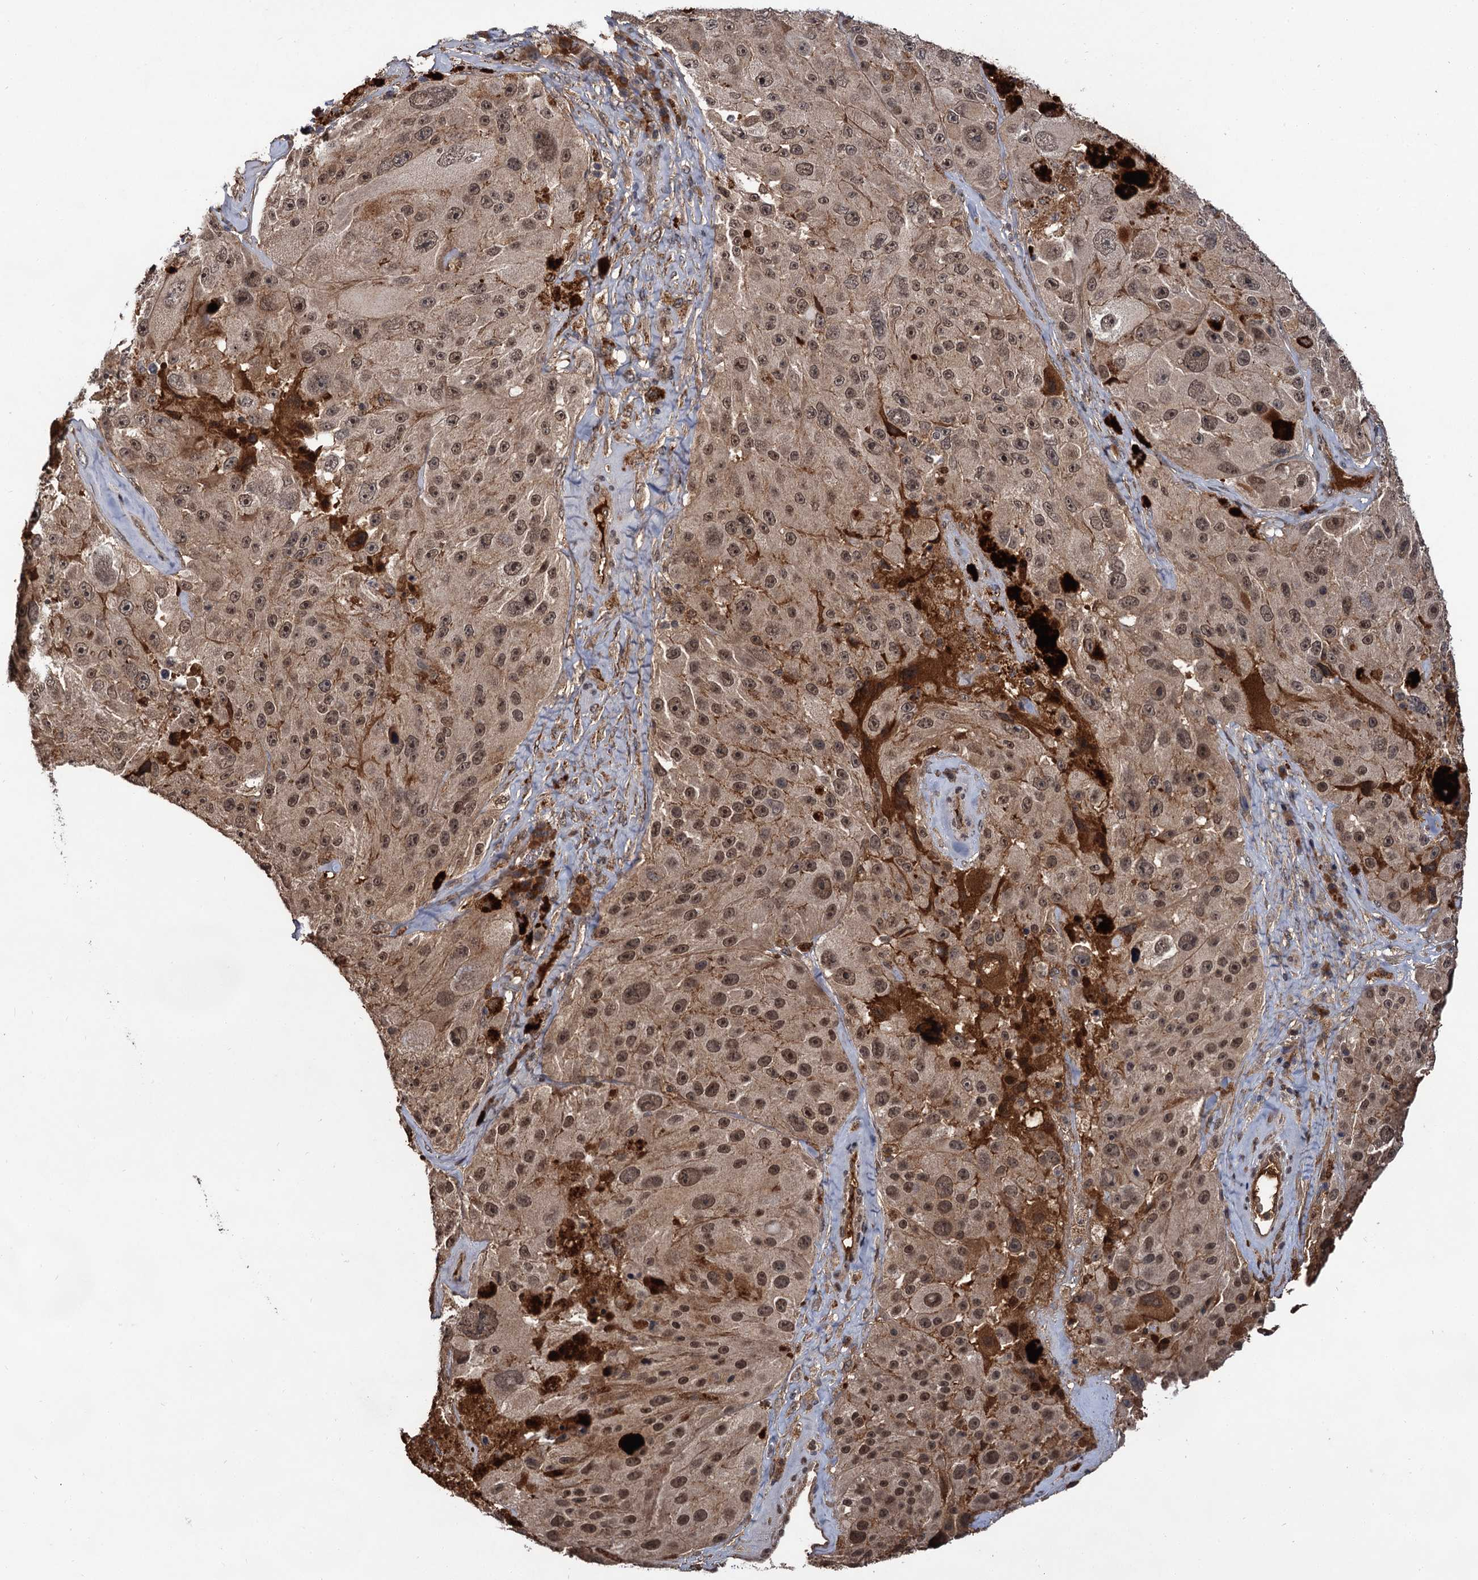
{"staining": {"intensity": "moderate", "quantity": "25%-75%", "location": "cytoplasmic/membranous,nuclear"}, "tissue": "melanoma", "cell_type": "Tumor cells", "image_type": "cancer", "snomed": [{"axis": "morphology", "description": "Malignant melanoma, Metastatic site"}, {"axis": "topography", "description": "Lymph node"}], "caption": "A histopathology image showing moderate cytoplasmic/membranous and nuclear positivity in approximately 25%-75% of tumor cells in melanoma, as visualized by brown immunohistochemical staining.", "gene": "MBD6", "patient": {"sex": "male", "age": 62}}